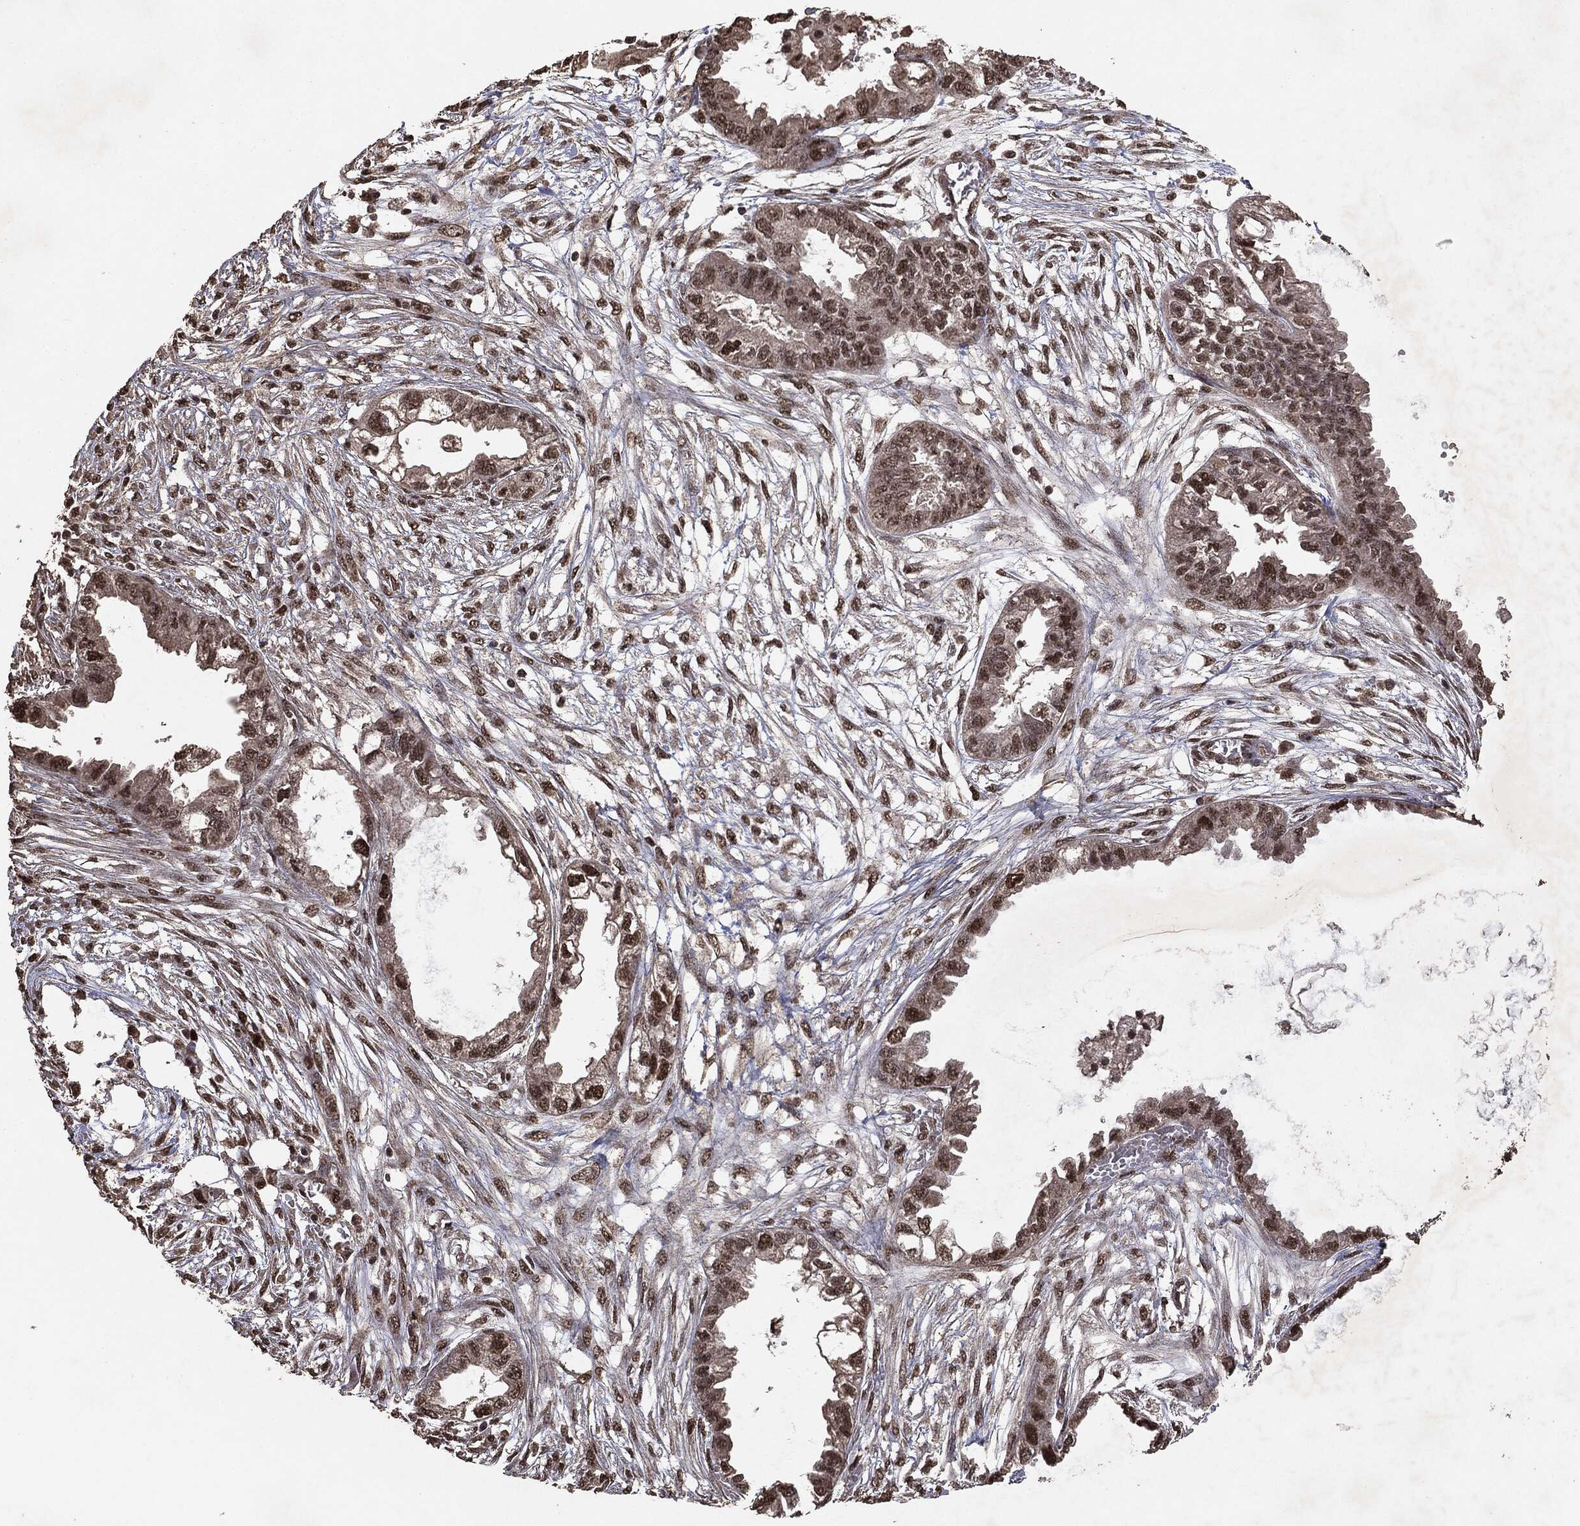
{"staining": {"intensity": "weak", "quantity": "25%-75%", "location": "nuclear"}, "tissue": "endometrial cancer", "cell_type": "Tumor cells", "image_type": "cancer", "snomed": [{"axis": "morphology", "description": "Adenocarcinoma, NOS"}, {"axis": "morphology", "description": "Adenocarcinoma, metastatic, NOS"}, {"axis": "topography", "description": "Adipose tissue"}, {"axis": "topography", "description": "Endometrium"}], "caption": "Tumor cells exhibit weak nuclear staining in approximately 25%-75% of cells in endometrial cancer. The protein is stained brown, and the nuclei are stained in blue (DAB (3,3'-diaminobenzidine) IHC with brightfield microscopy, high magnification).", "gene": "RAD18", "patient": {"sex": "female", "age": 67}}